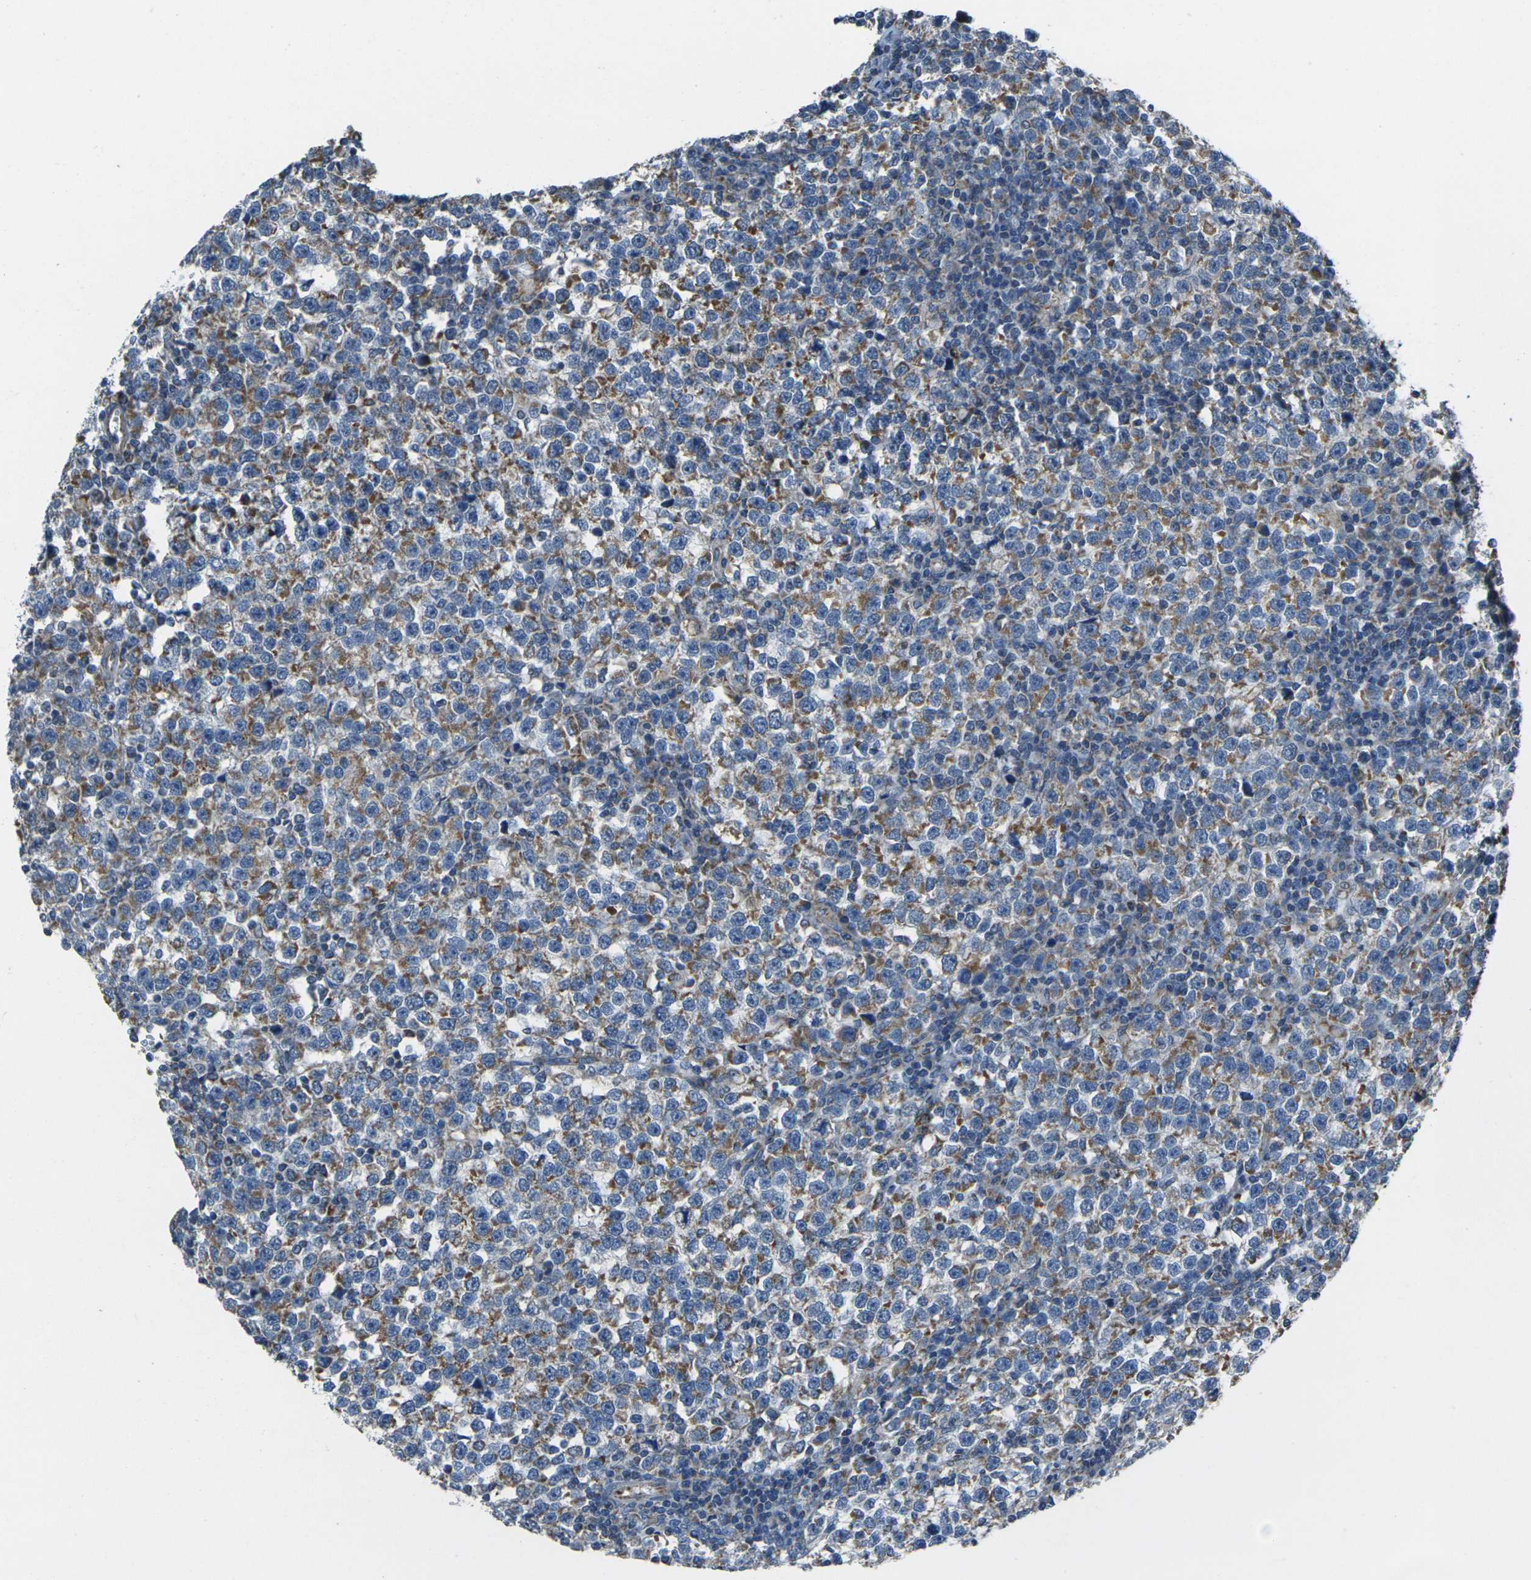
{"staining": {"intensity": "moderate", "quantity": ">75%", "location": "cytoplasmic/membranous"}, "tissue": "testis cancer", "cell_type": "Tumor cells", "image_type": "cancer", "snomed": [{"axis": "morphology", "description": "Seminoma, NOS"}, {"axis": "topography", "description": "Testis"}], "caption": "This photomicrograph shows immunohistochemistry staining of testis seminoma, with medium moderate cytoplasmic/membranous staining in about >75% of tumor cells.", "gene": "TMEM120B", "patient": {"sex": "male", "age": 43}}